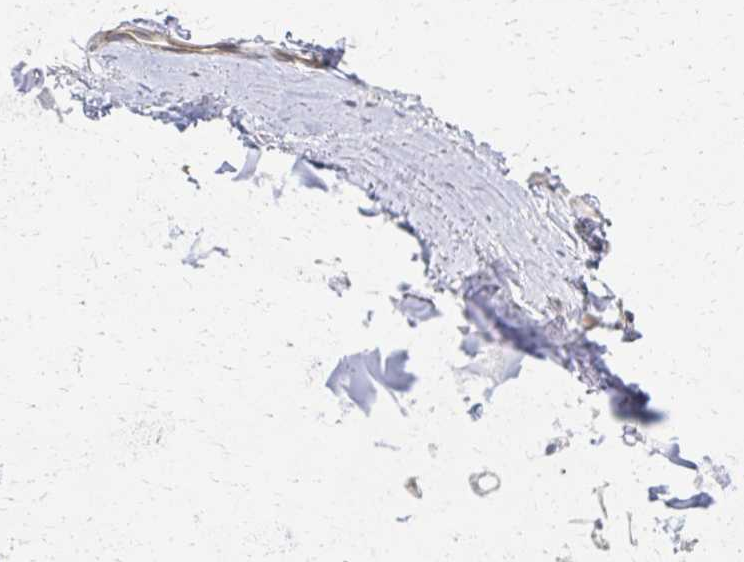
{"staining": {"intensity": "weak", "quantity": "<25%", "location": "cytoplasmic/membranous"}, "tissue": "soft tissue", "cell_type": "Chondrocytes", "image_type": "normal", "snomed": [{"axis": "morphology", "description": "Normal tissue, NOS"}, {"axis": "topography", "description": "Lymph node"}, {"axis": "topography", "description": "Cartilage tissue"}, {"axis": "topography", "description": "Bronchus"}], "caption": "Photomicrograph shows no protein staining in chondrocytes of benign soft tissue. (DAB IHC with hematoxylin counter stain).", "gene": "EOLA1", "patient": {"sex": "female", "age": 70}}